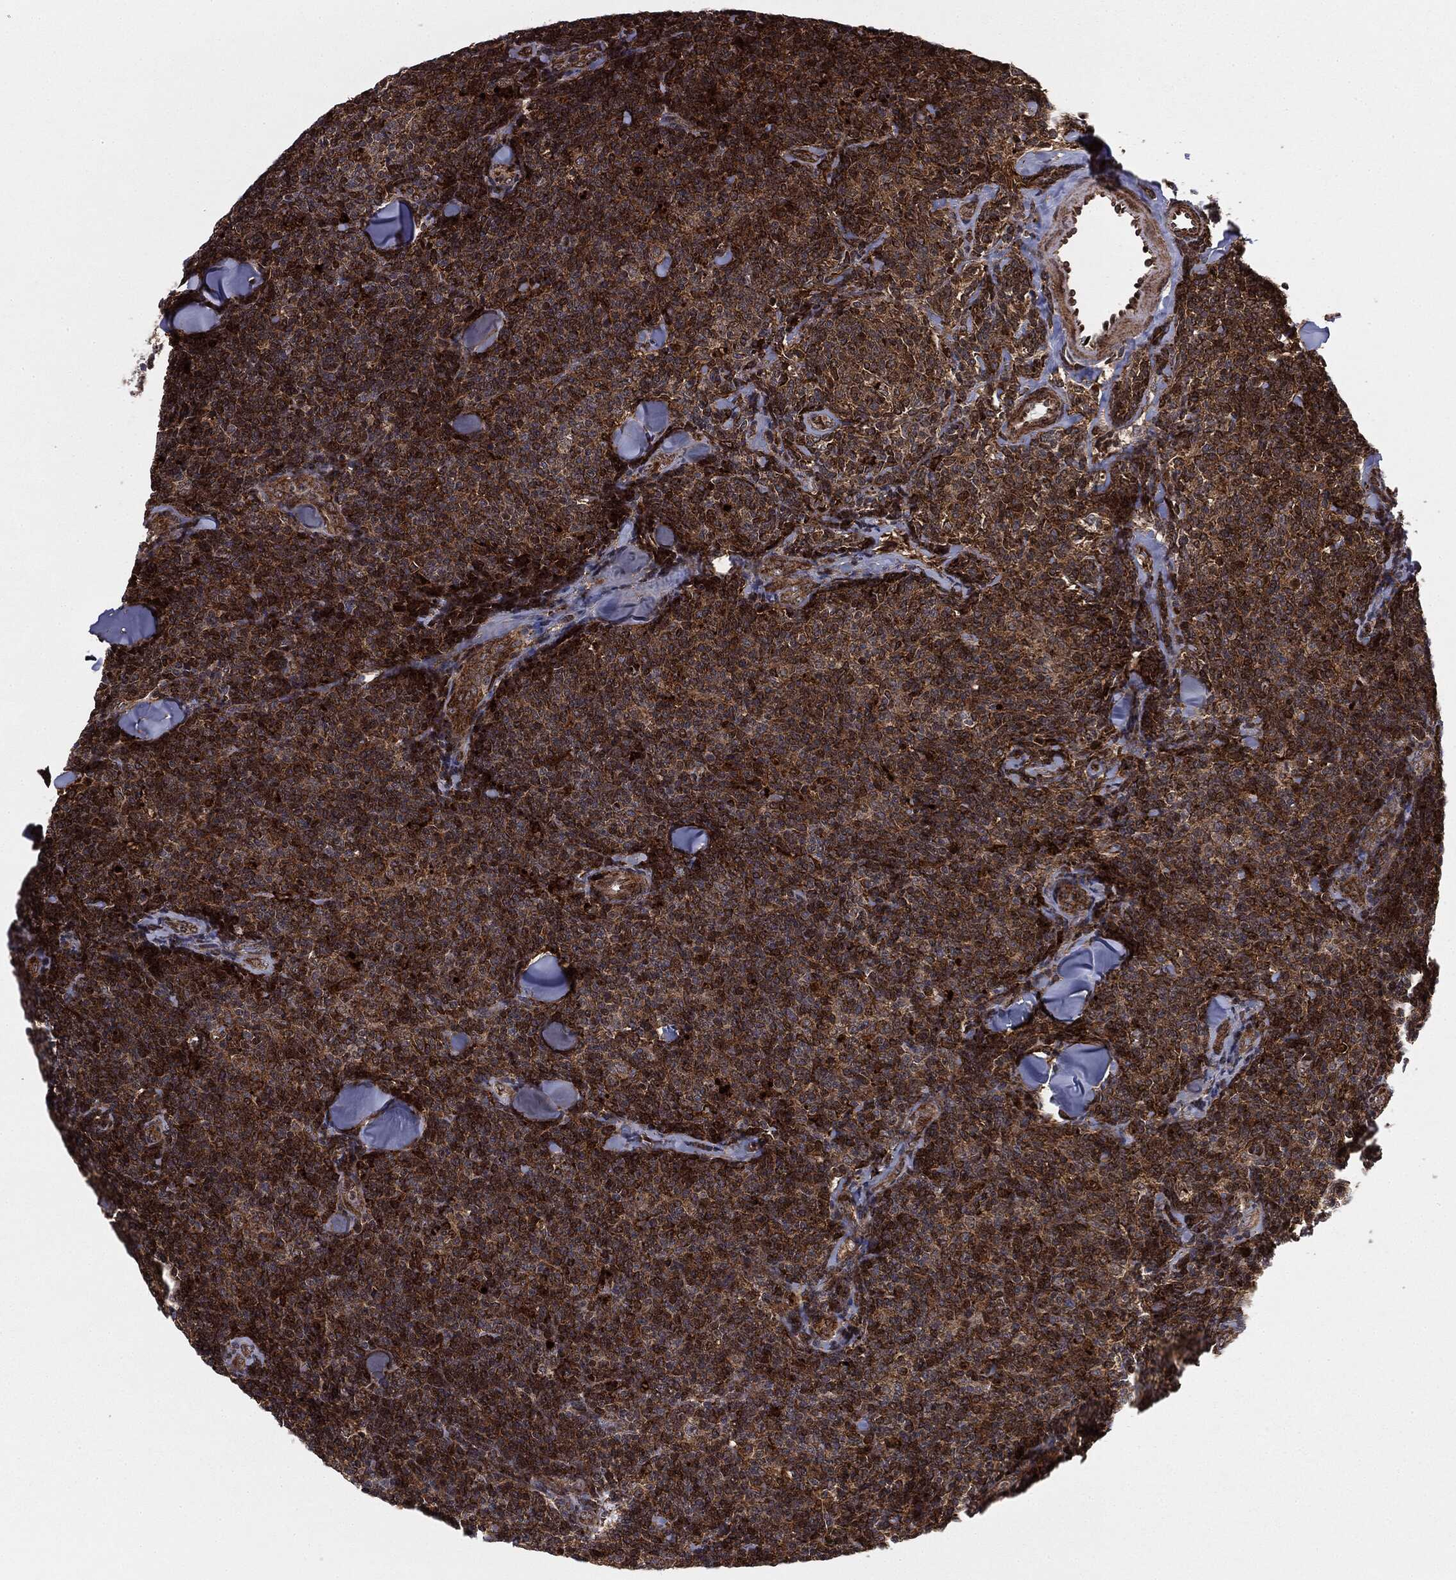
{"staining": {"intensity": "strong", "quantity": ">75%", "location": "cytoplasmic/membranous,nuclear"}, "tissue": "lymphoma", "cell_type": "Tumor cells", "image_type": "cancer", "snomed": [{"axis": "morphology", "description": "Malignant lymphoma, non-Hodgkin's type, Low grade"}, {"axis": "topography", "description": "Lymph node"}], "caption": "A micrograph of low-grade malignant lymphoma, non-Hodgkin's type stained for a protein demonstrates strong cytoplasmic/membranous and nuclear brown staining in tumor cells. Using DAB (brown) and hematoxylin (blue) stains, captured at high magnification using brightfield microscopy.", "gene": "PTEN", "patient": {"sex": "female", "age": 56}}